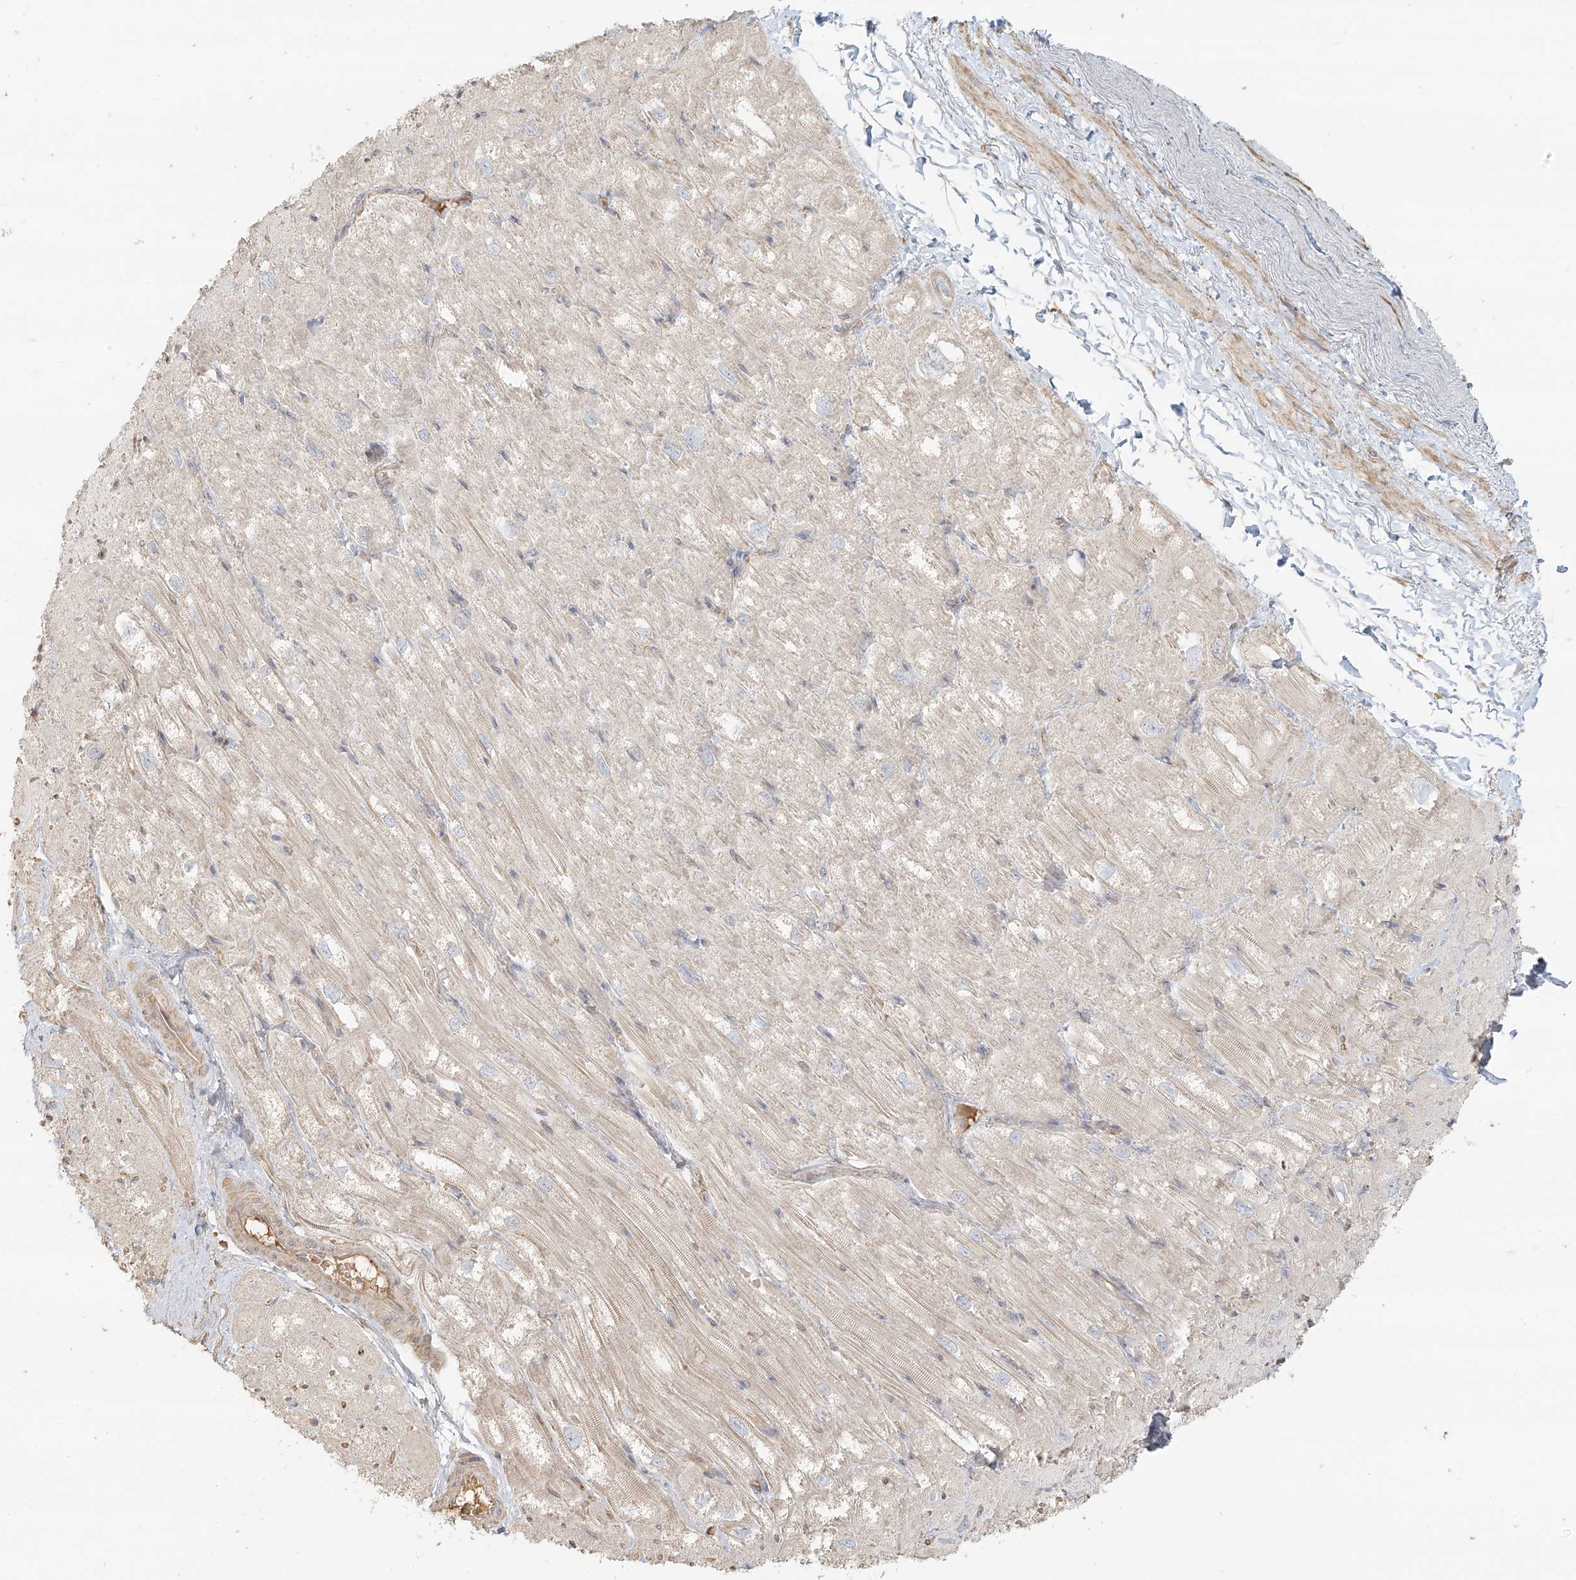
{"staining": {"intensity": "negative", "quantity": "none", "location": "none"}, "tissue": "heart muscle", "cell_type": "Cardiomyocytes", "image_type": "normal", "snomed": [{"axis": "morphology", "description": "Normal tissue, NOS"}, {"axis": "topography", "description": "Heart"}], "caption": "Cardiomyocytes show no significant expression in normal heart muscle.", "gene": "UPK1B", "patient": {"sex": "male", "age": 50}}